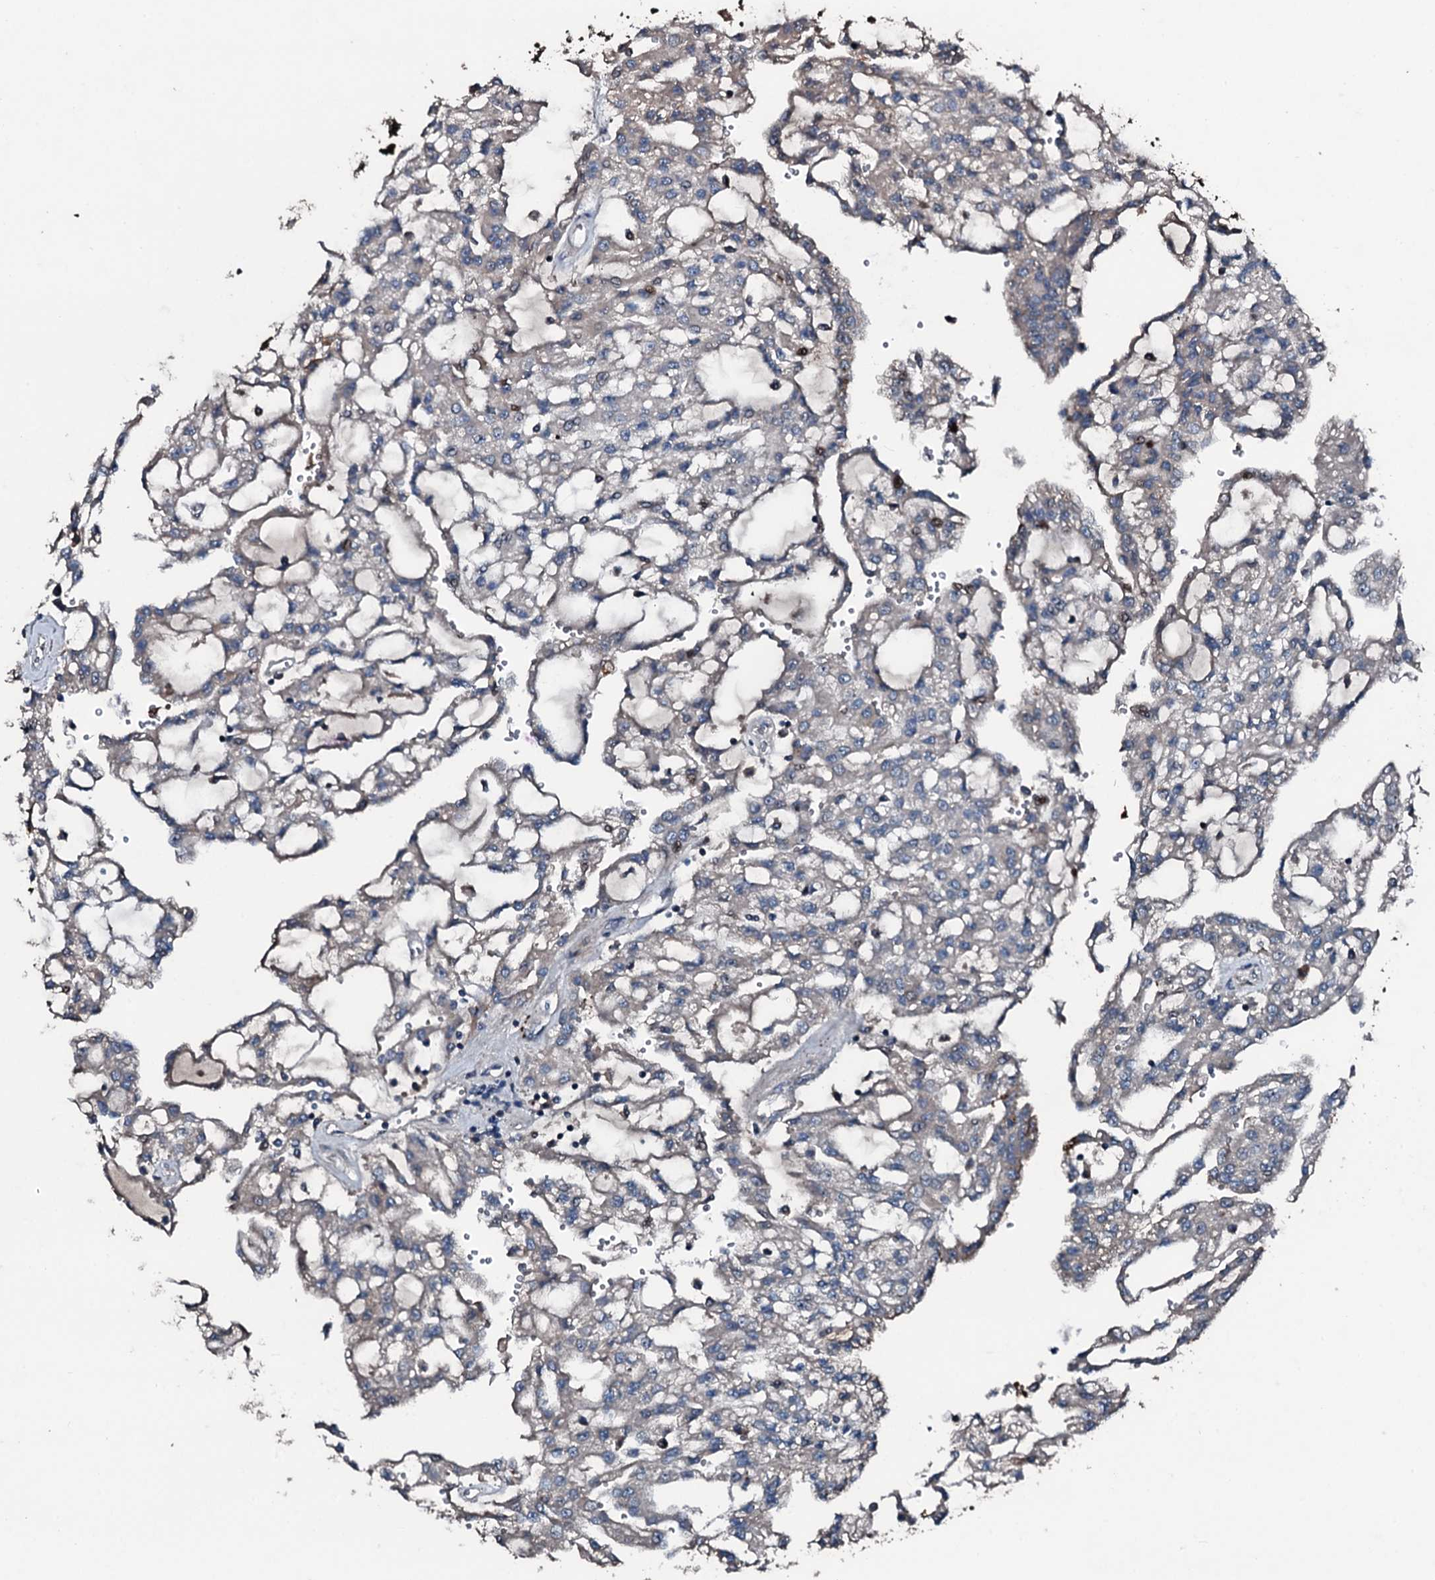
{"staining": {"intensity": "negative", "quantity": "none", "location": "none"}, "tissue": "renal cancer", "cell_type": "Tumor cells", "image_type": "cancer", "snomed": [{"axis": "morphology", "description": "Adenocarcinoma, NOS"}, {"axis": "topography", "description": "Kidney"}], "caption": "Immunohistochemistry of human renal adenocarcinoma shows no expression in tumor cells. (DAB IHC, high magnification).", "gene": "AARS1", "patient": {"sex": "male", "age": 63}}